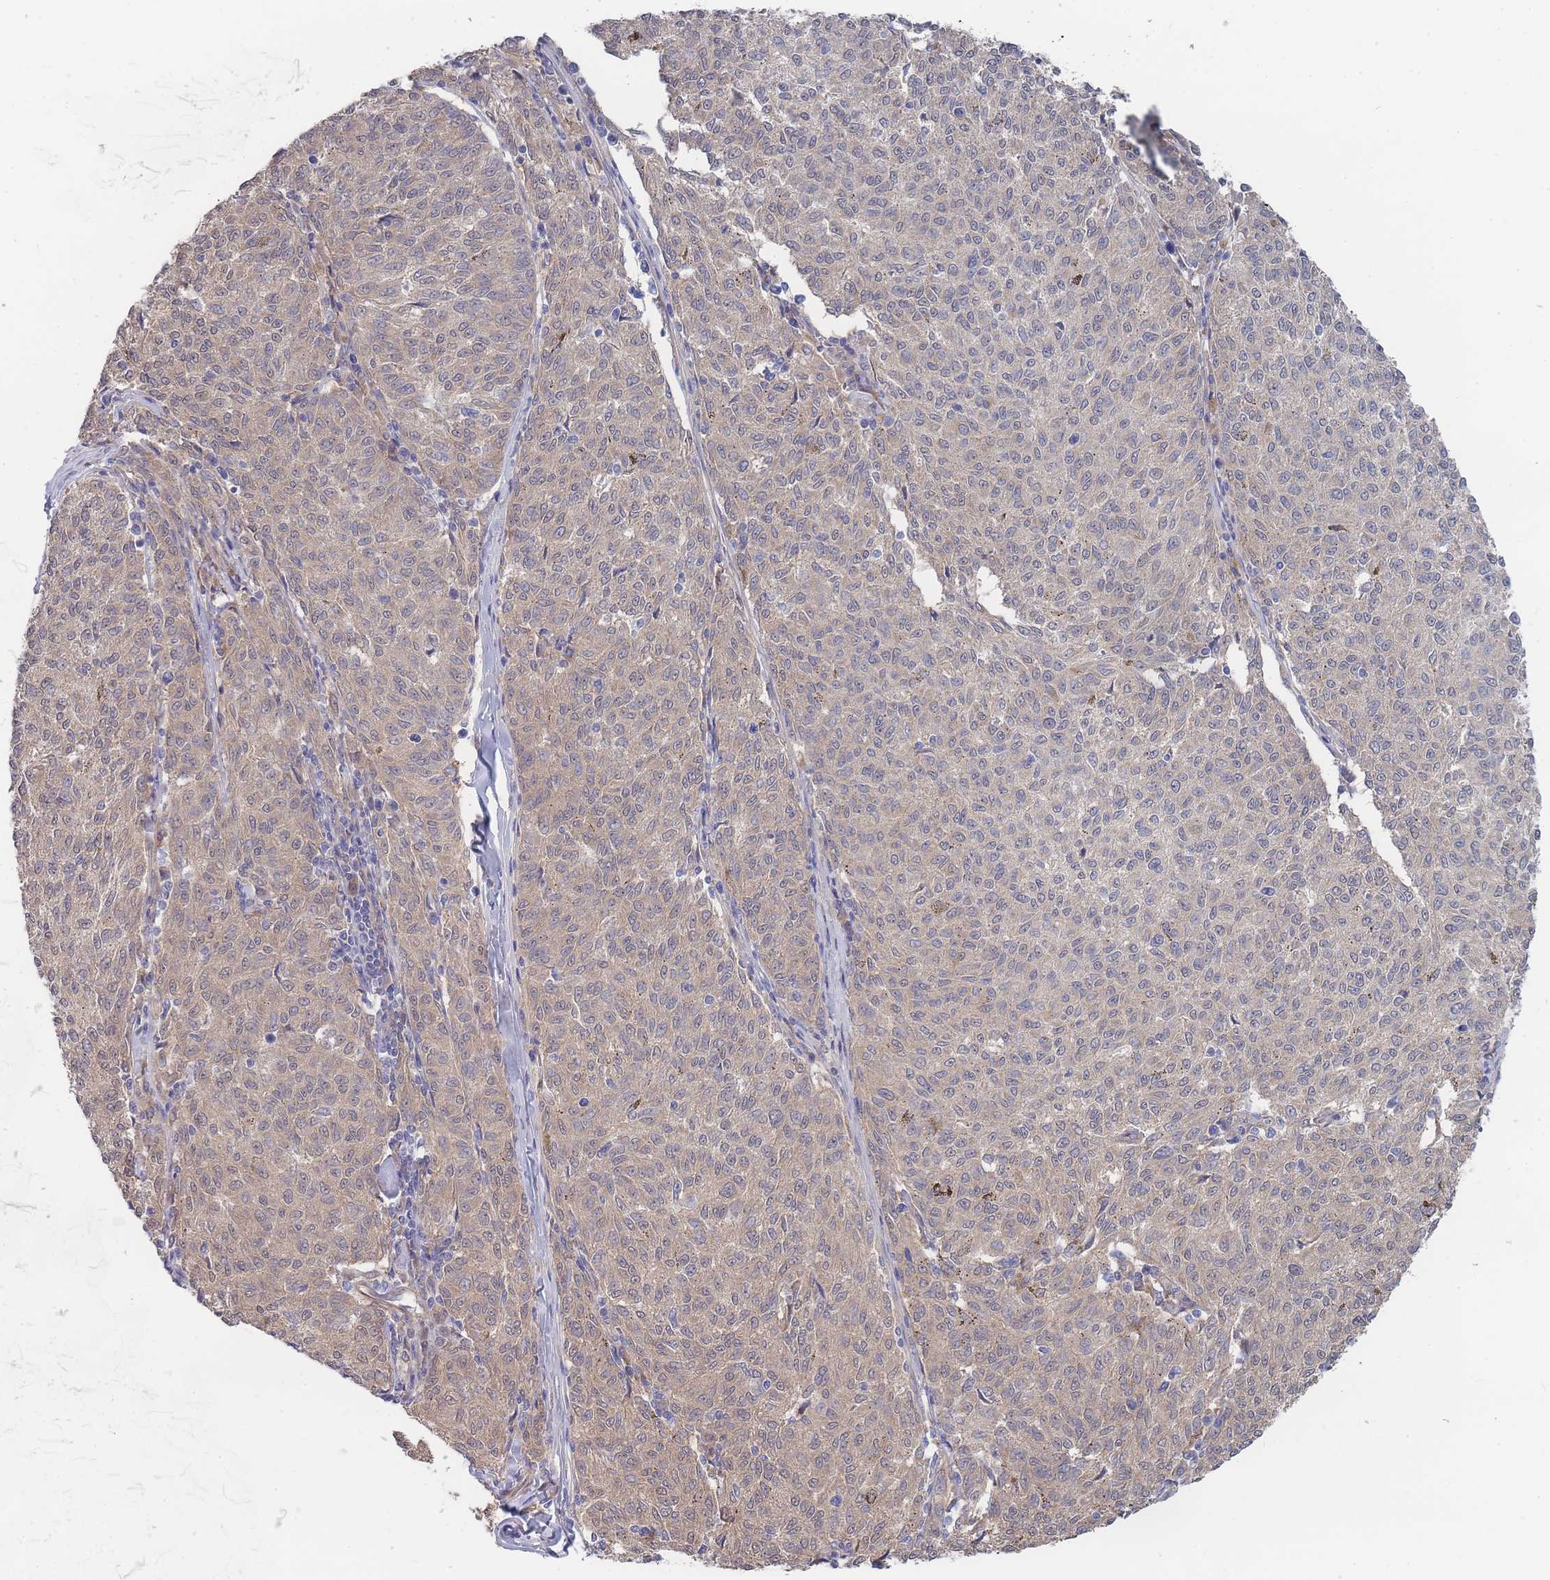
{"staining": {"intensity": "weak", "quantity": "<25%", "location": "cytoplasmic/membranous"}, "tissue": "melanoma", "cell_type": "Tumor cells", "image_type": "cancer", "snomed": [{"axis": "morphology", "description": "Malignant melanoma, NOS"}, {"axis": "topography", "description": "Skin"}], "caption": "This photomicrograph is of malignant melanoma stained with immunohistochemistry (IHC) to label a protein in brown with the nuclei are counter-stained blue. There is no staining in tumor cells.", "gene": "NUB1", "patient": {"sex": "female", "age": 72}}